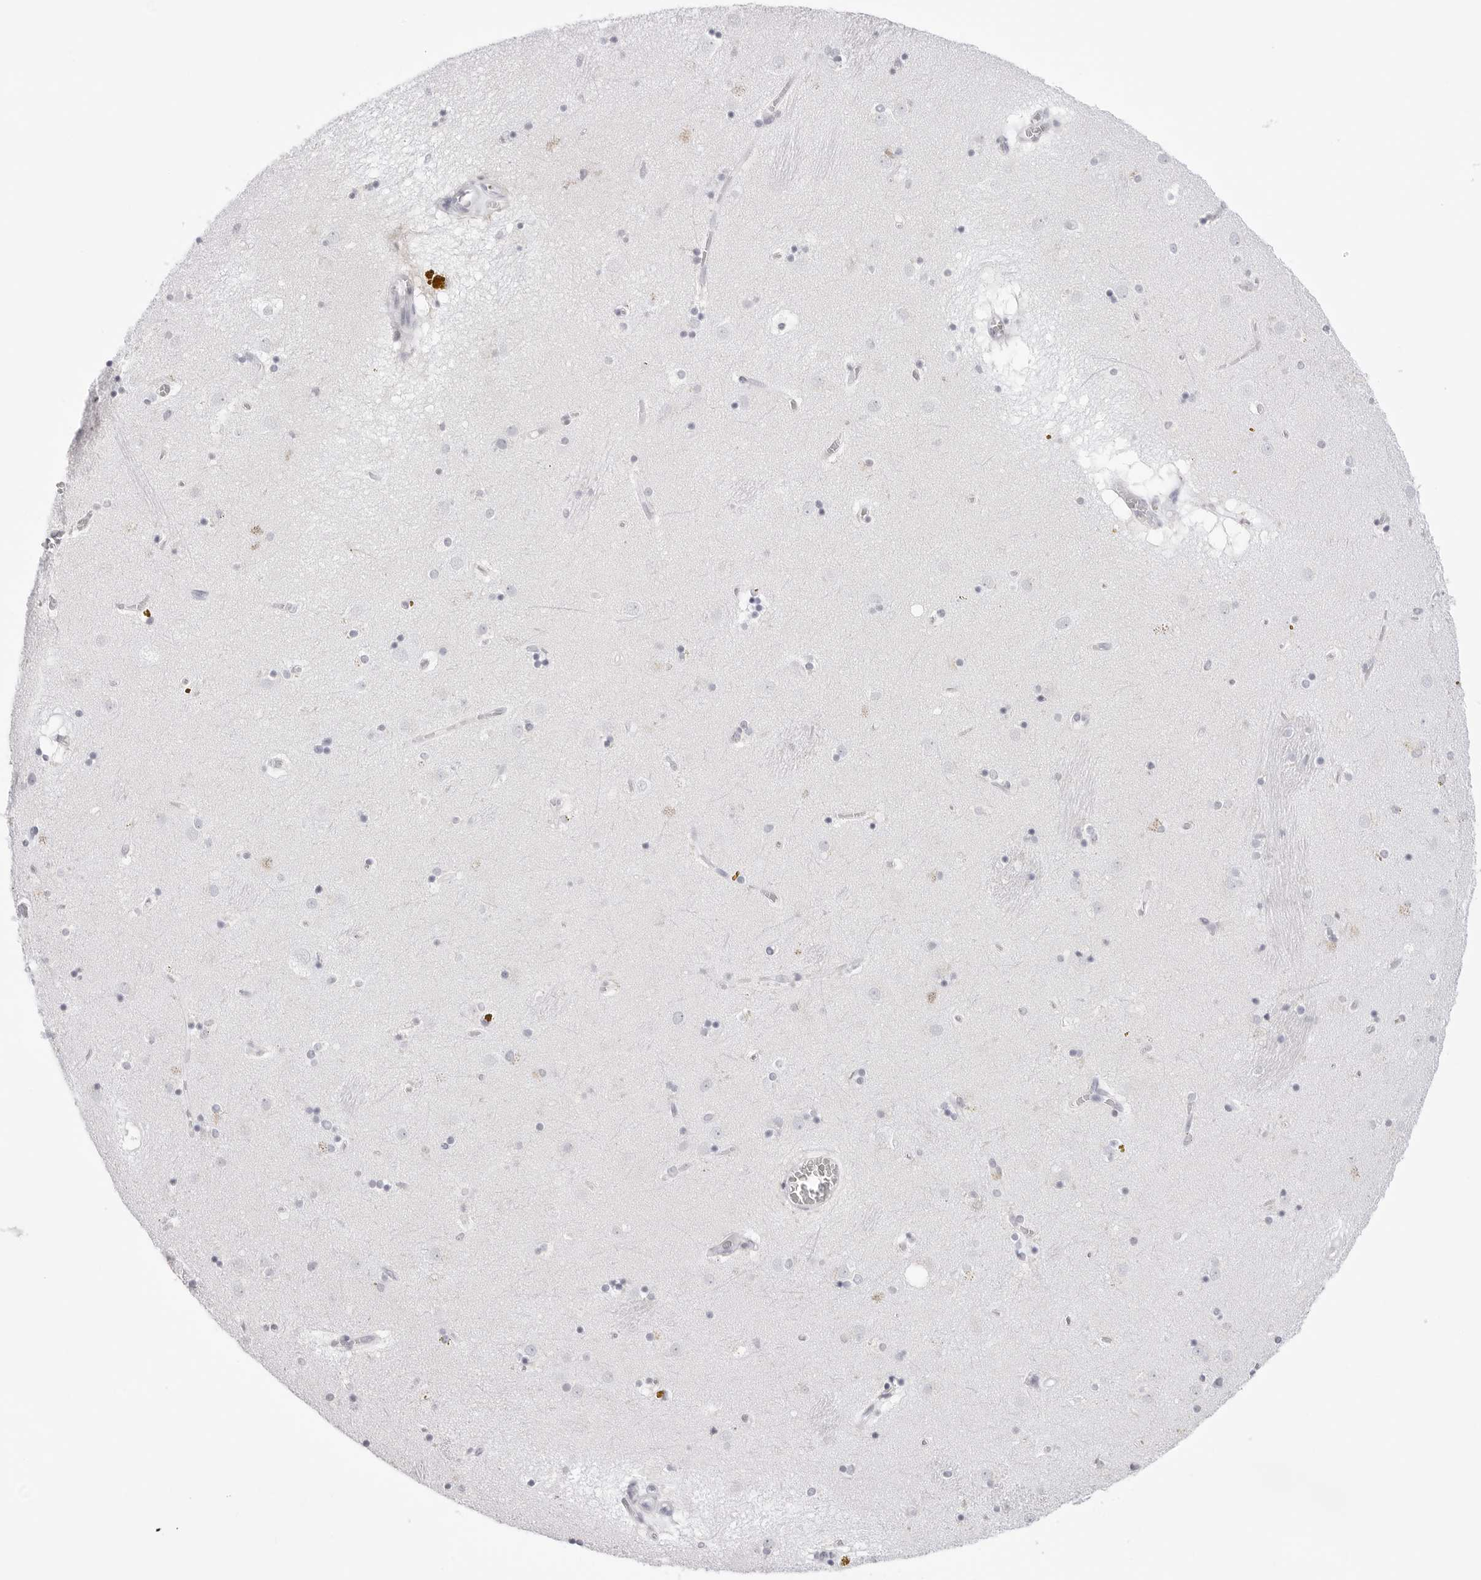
{"staining": {"intensity": "negative", "quantity": "none", "location": "none"}, "tissue": "caudate", "cell_type": "Glial cells", "image_type": "normal", "snomed": [{"axis": "morphology", "description": "Normal tissue, NOS"}, {"axis": "topography", "description": "Lateral ventricle wall"}], "caption": "Immunohistochemistry (IHC) micrograph of normal caudate stained for a protein (brown), which reveals no expression in glial cells.", "gene": "TSSK1B", "patient": {"sex": "male", "age": 70}}